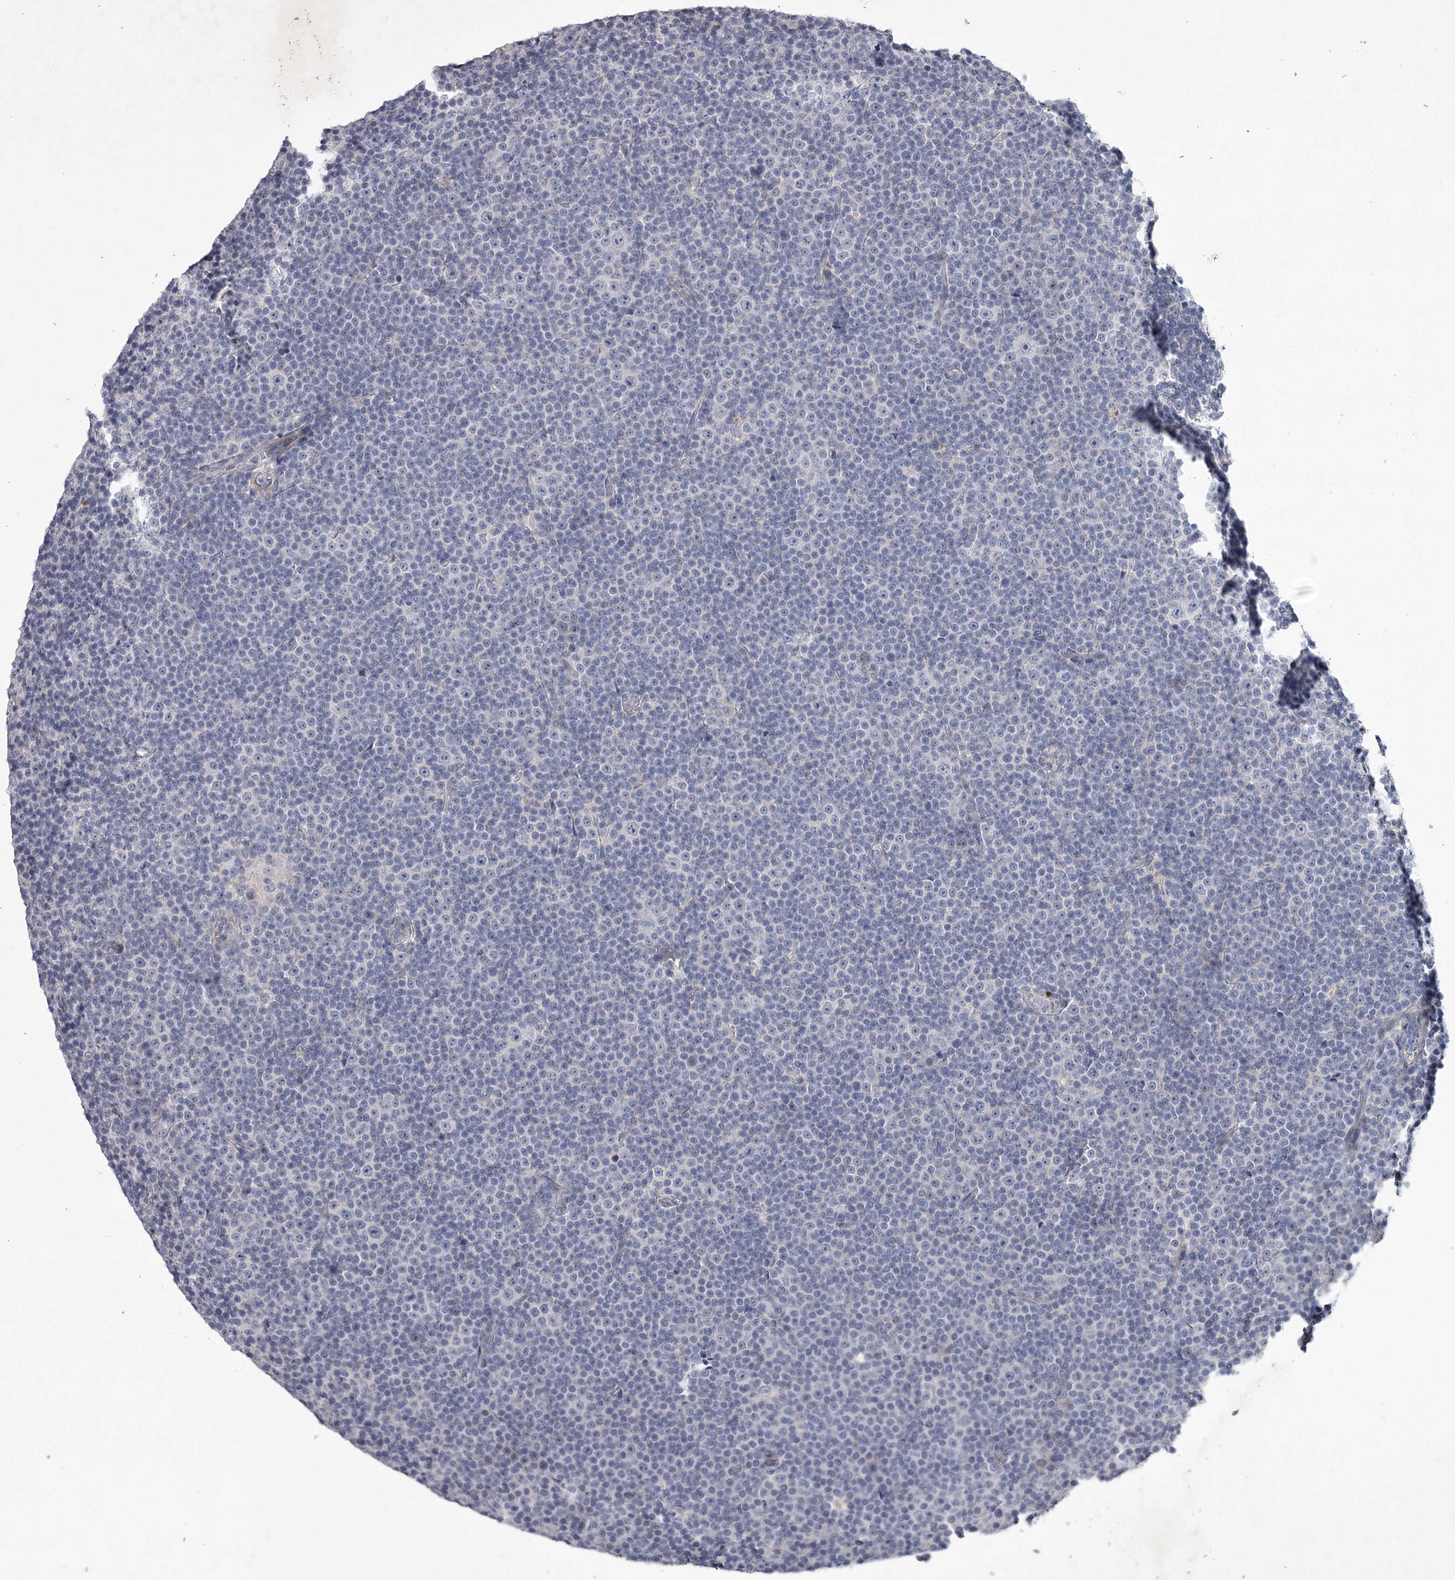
{"staining": {"intensity": "negative", "quantity": "none", "location": "none"}, "tissue": "lymphoma", "cell_type": "Tumor cells", "image_type": "cancer", "snomed": [{"axis": "morphology", "description": "Malignant lymphoma, non-Hodgkin's type, Low grade"}, {"axis": "topography", "description": "Lymph node"}], "caption": "High power microscopy image of an immunohistochemistry image of low-grade malignant lymphoma, non-Hodgkin's type, revealing no significant expression in tumor cells.", "gene": "FDXACB1", "patient": {"sex": "female", "age": 67}}